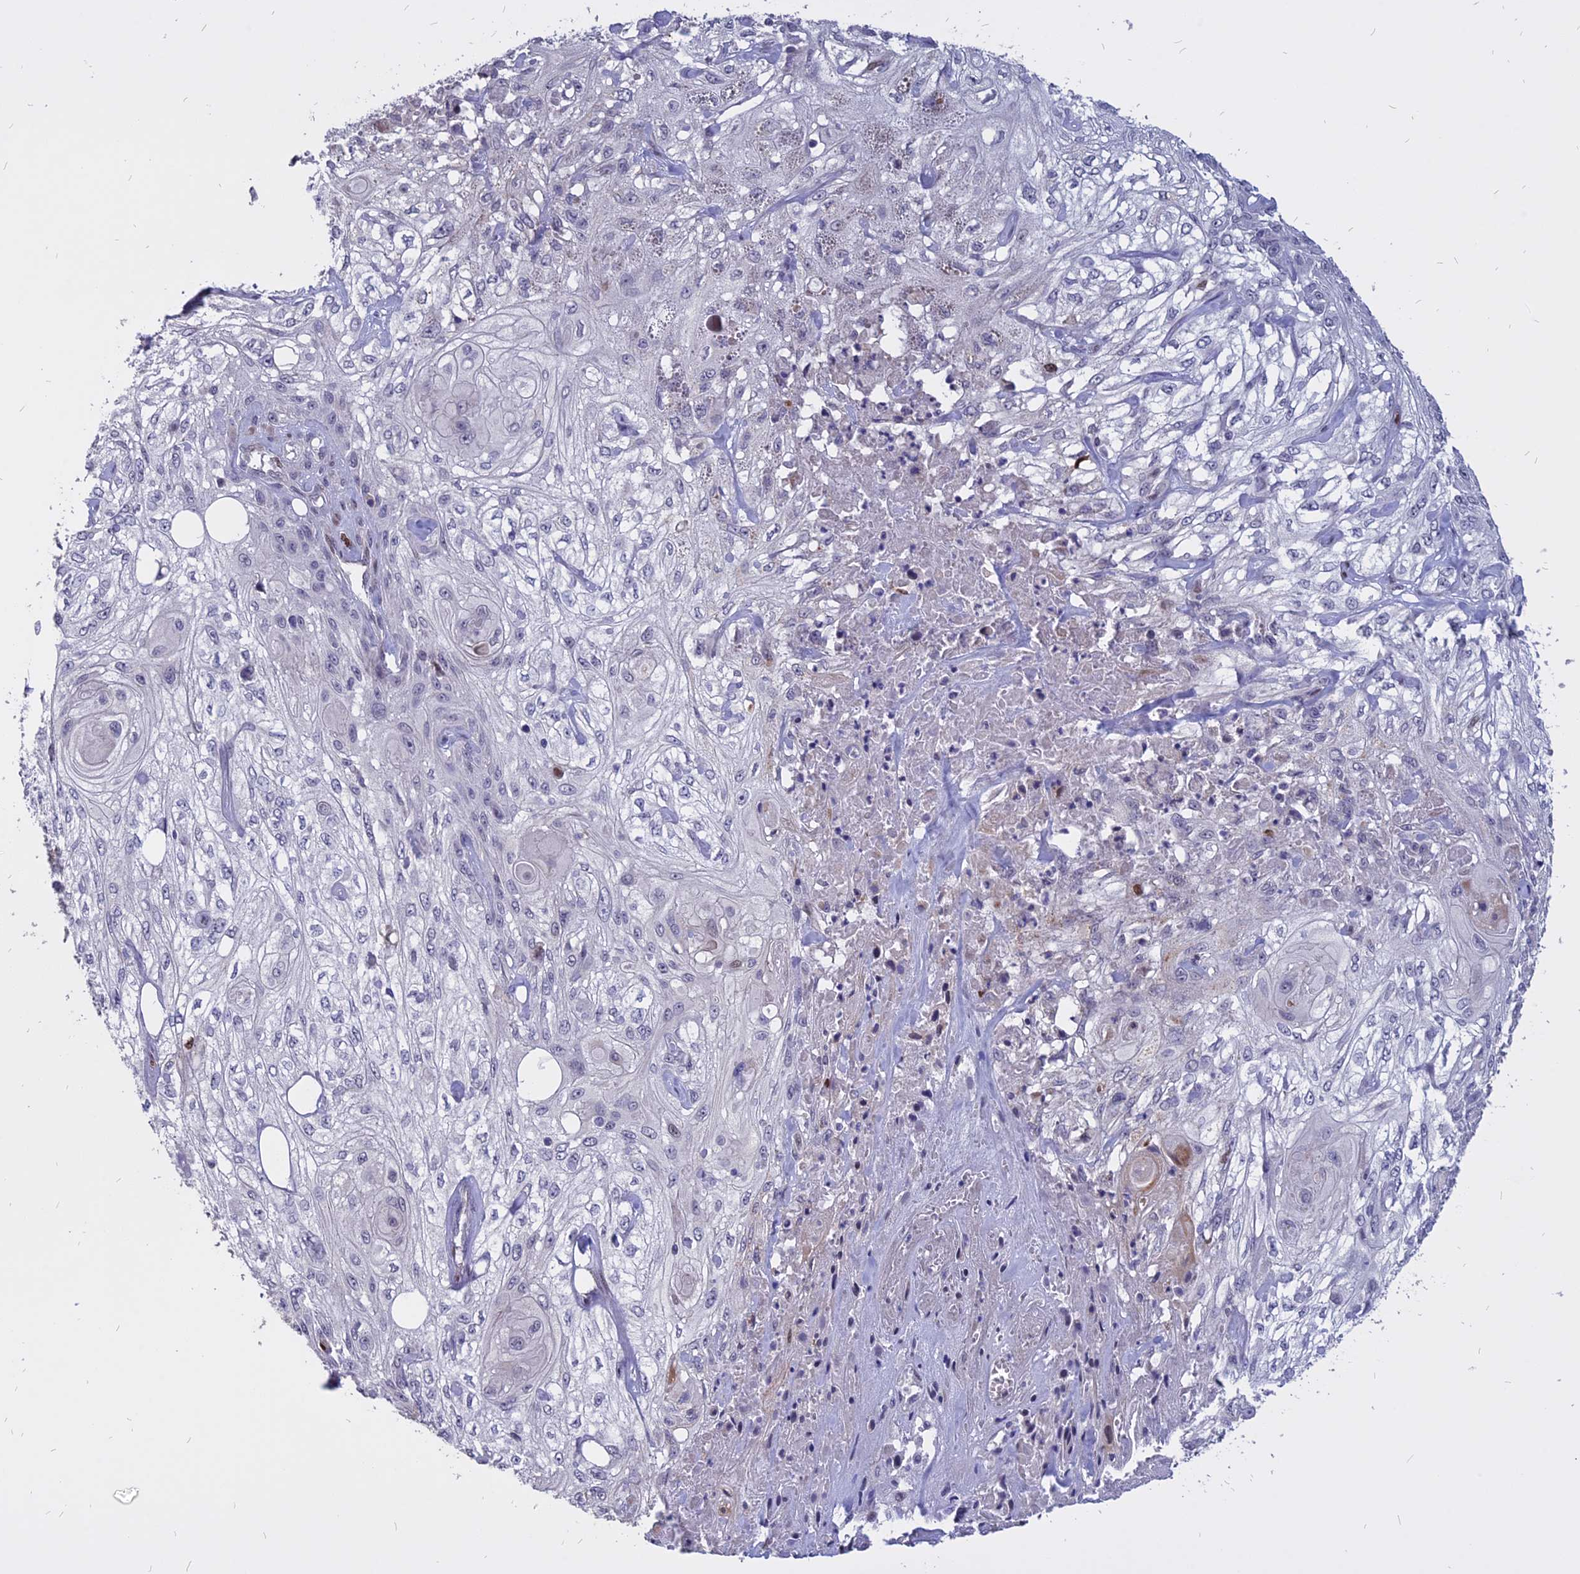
{"staining": {"intensity": "negative", "quantity": "none", "location": "none"}, "tissue": "skin cancer", "cell_type": "Tumor cells", "image_type": "cancer", "snomed": [{"axis": "morphology", "description": "Squamous cell carcinoma, NOS"}, {"axis": "morphology", "description": "Squamous cell carcinoma, metastatic, NOS"}, {"axis": "topography", "description": "Skin"}, {"axis": "topography", "description": "Lymph node"}], "caption": "The immunohistochemistry histopathology image has no significant expression in tumor cells of skin metastatic squamous cell carcinoma tissue. Brightfield microscopy of immunohistochemistry (IHC) stained with DAB (brown) and hematoxylin (blue), captured at high magnification.", "gene": "TMEM263", "patient": {"sex": "male", "age": 75}}